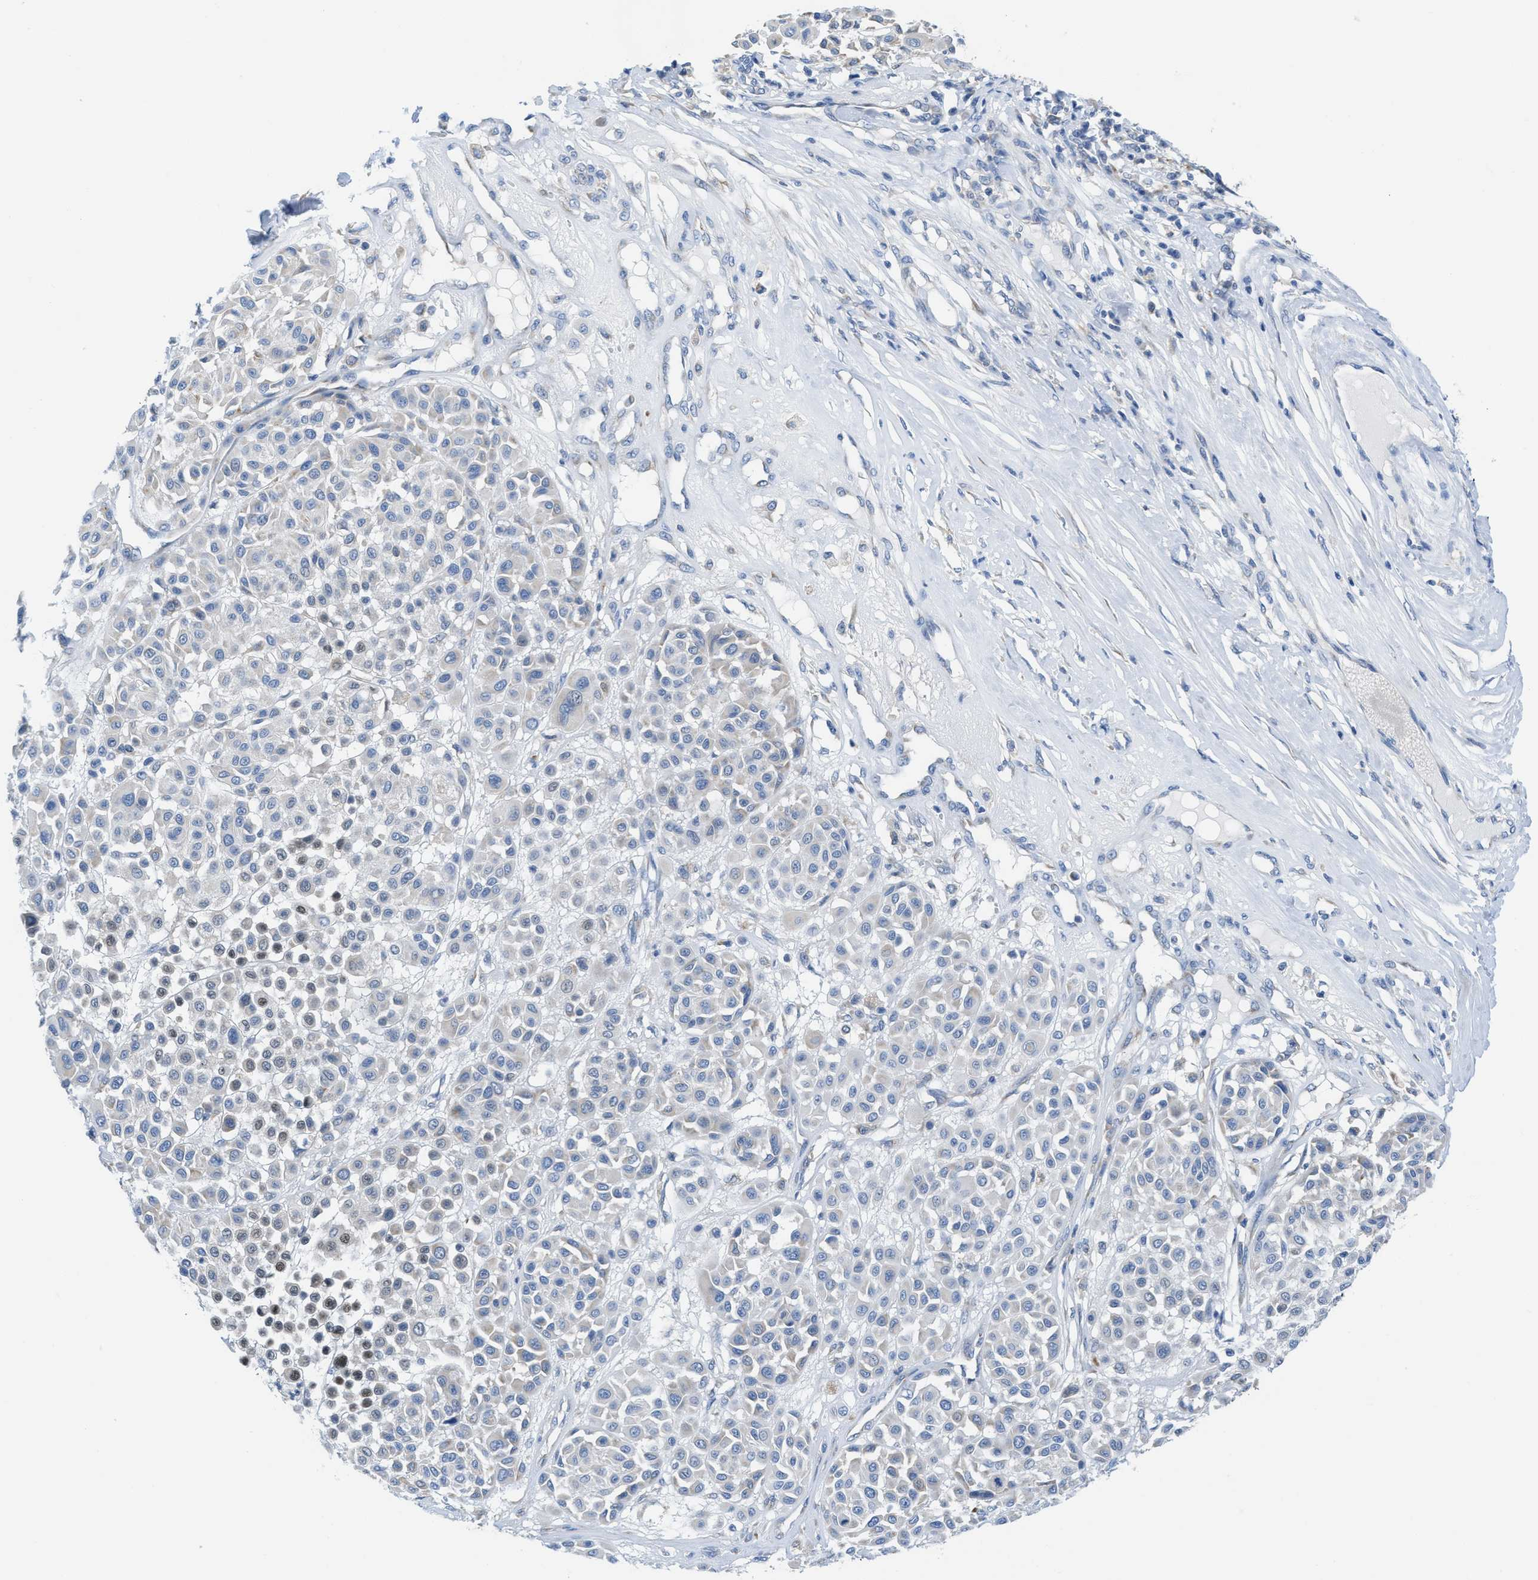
{"staining": {"intensity": "negative", "quantity": "none", "location": "none"}, "tissue": "melanoma", "cell_type": "Tumor cells", "image_type": "cancer", "snomed": [{"axis": "morphology", "description": "Malignant melanoma, Metastatic site"}, {"axis": "topography", "description": "Soft tissue"}], "caption": "This is an immunohistochemistry (IHC) micrograph of melanoma. There is no positivity in tumor cells.", "gene": "PTDSS1", "patient": {"sex": "male", "age": 41}}